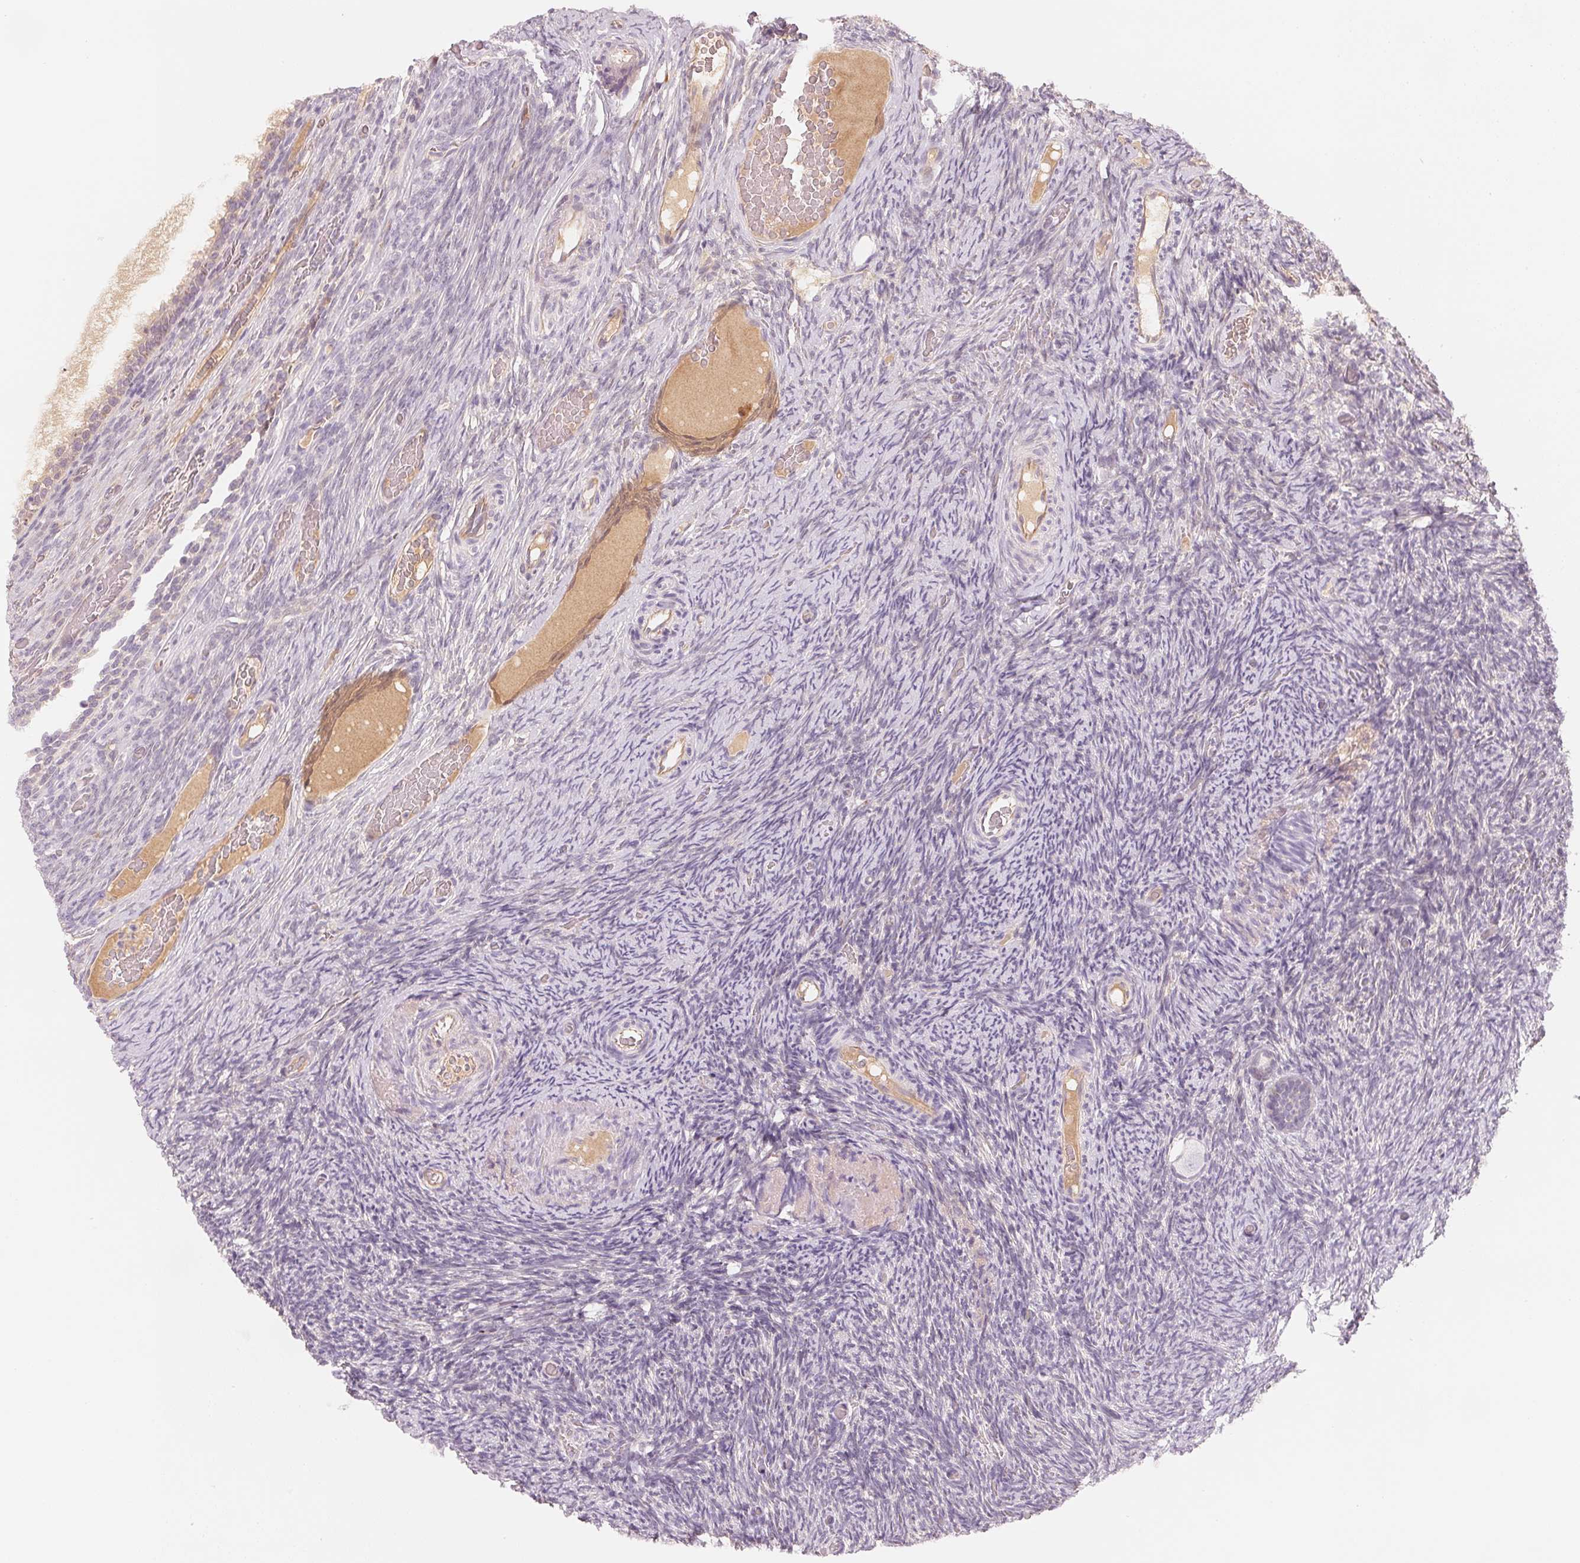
{"staining": {"intensity": "negative", "quantity": "none", "location": "none"}, "tissue": "ovary", "cell_type": "Follicle cells", "image_type": "normal", "snomed": [{"axis": "morphology", "description": "Normal tissue, NOS"}, {"axis": "topography", "description": "Ovary"}], "caption": "DAB immunohistochemical staining of unremarkable human ovary displays no significant staining in follicle cells.", "gene": "CFHR2", "patient": {"sex": "female", "age": 34}}